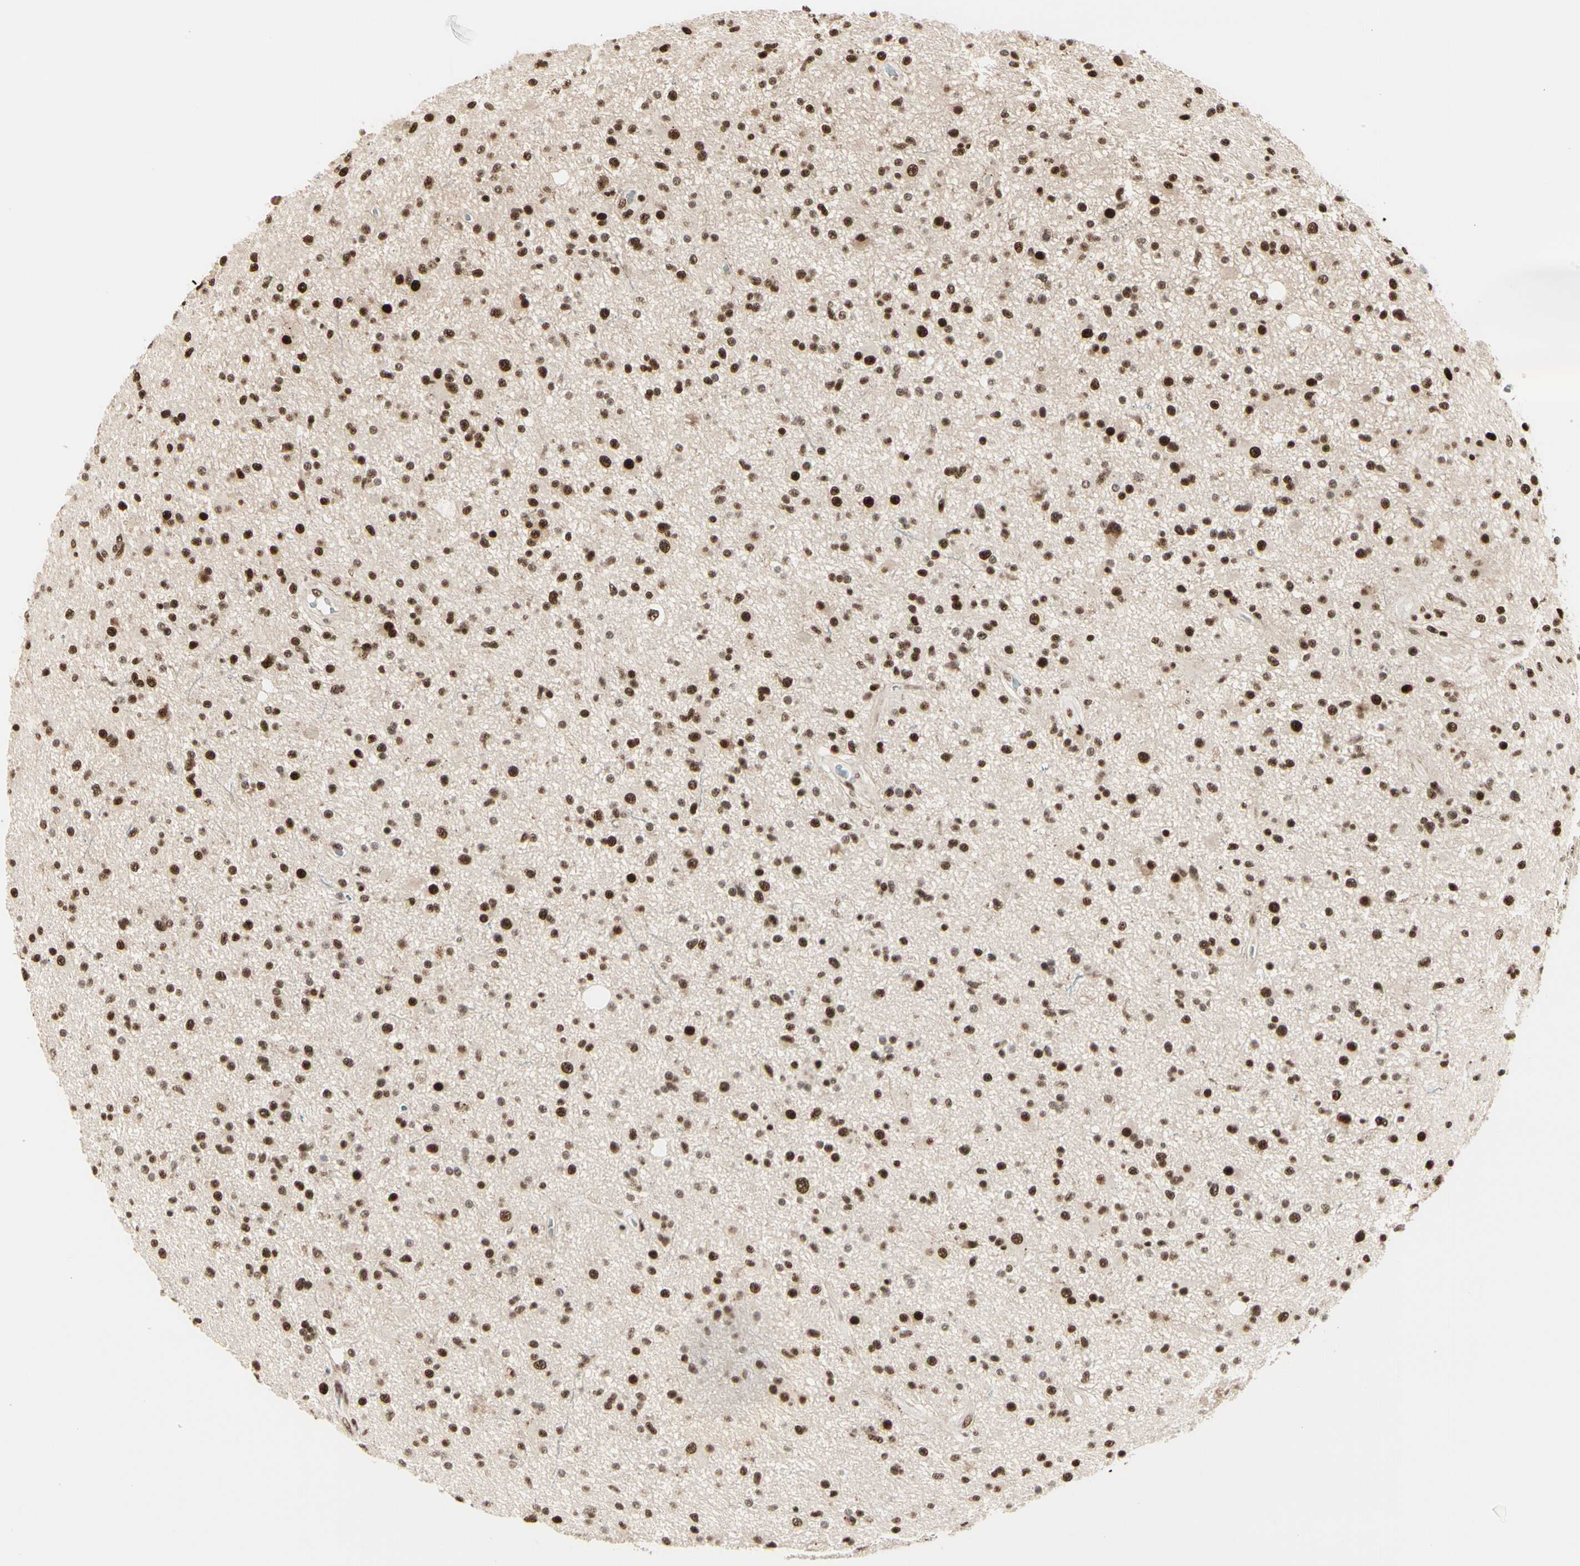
{"staining": {"intensity": "strong", "quantity": ">75%", "location": "nuclear"}, "tissue": "glioma", "cell_type": "Tumor cells", "image_type": "cancer", "snomed": [{"axis": "morphology", "description": "Glioma, malignant, High grade"}, {"axis": "topography", "description": "Brain"}], "caption": "High-magnification brightfield microscopy of glioma stained with DAB (3,3'-diaminobenzidine) (brown) and counterstained with hematoxylin (blue). tumor cells exhibit strong nuclear staining is identified in approximately>75% of cells.", "gene": "HEXIM1", "patient": {"sex": "male", "age": 33}}